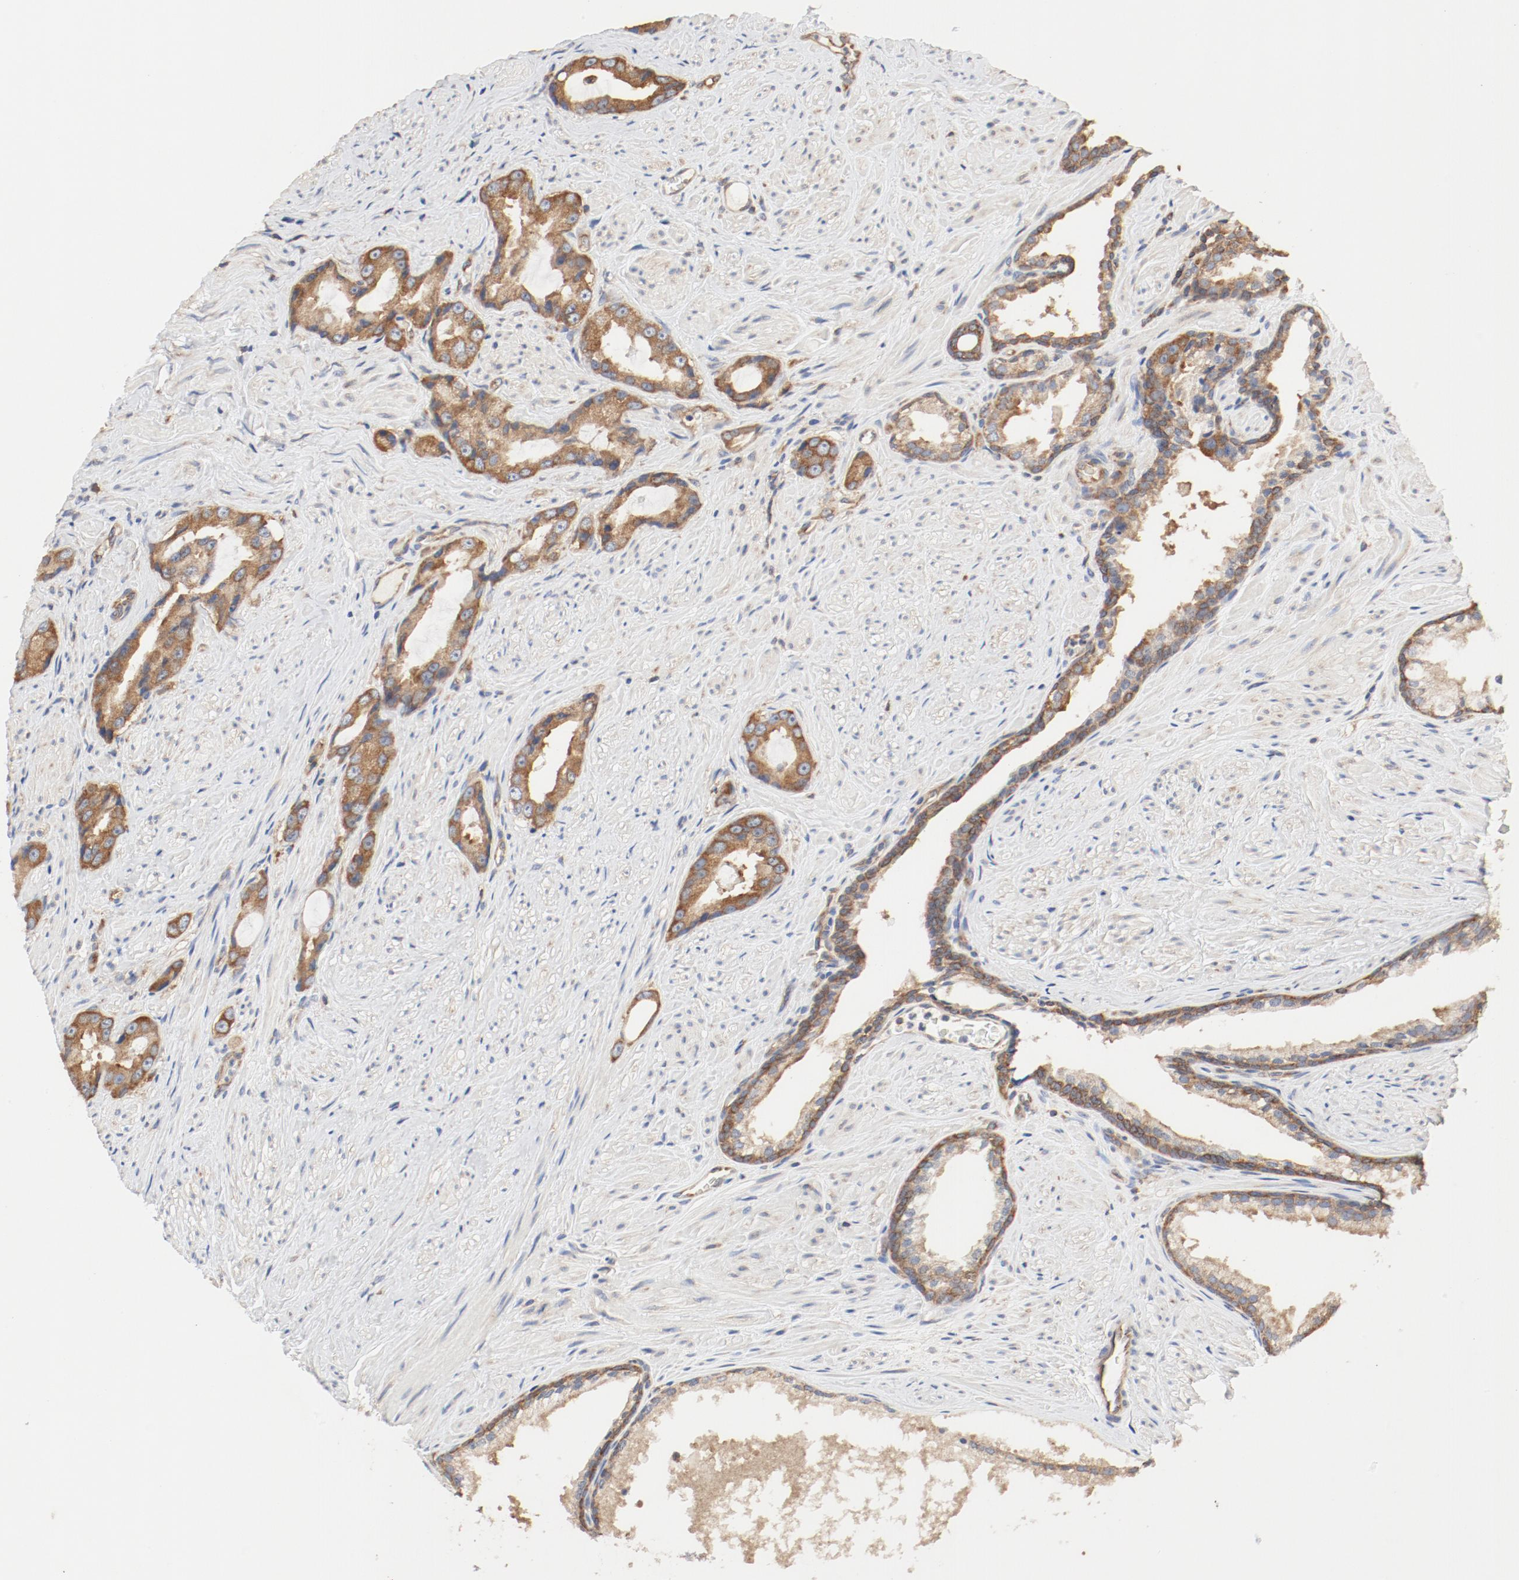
{"staining": {"intensity": "moderate", "quantity": ">75%", "location": "cytoplasmic/membranous"}, "tissue": "prostate cancer", "cell_type": "Tumor cells", "image_type": "cancer", "snomed": [{"axis": "morphology", "description": "Adenocarcinoma, Medium grade"}, {"axis": "topography", "description": "Prostate"}], "caption": "Tumor cells demonstrate medium levels of moderate cytoplasmic/membranous positivity in about >75% of cells in human prostate medium-grade adenocarcinoma.", "gene": "RPS6", "patient": {"sex": "male", "age": 60}}